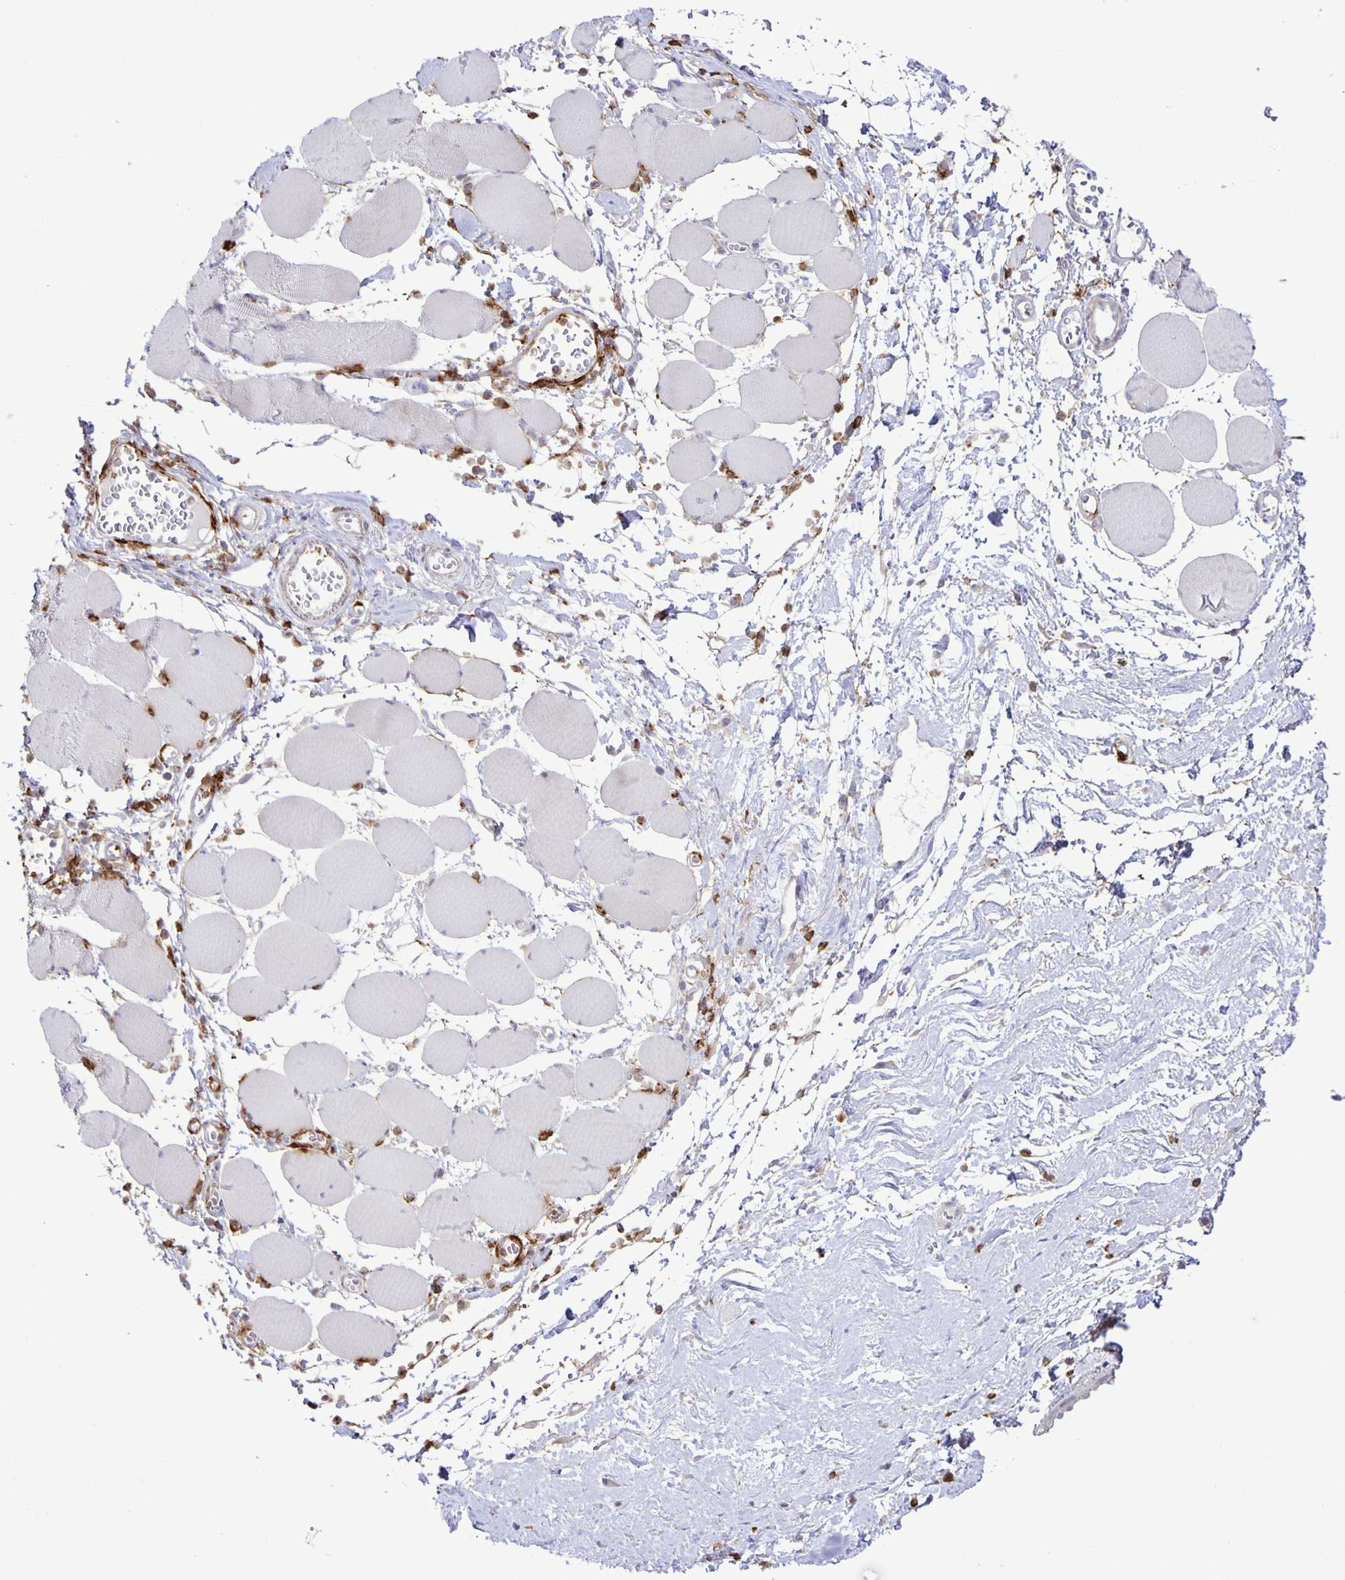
{"staining": {"intensity": "negative", "quantity": "none", "location": "none"}, "tissue": "skeletal muscle", "cell_type": "Myocytes", "image_type": "normal", "snomed": [{"axis": "morphology", "description": "Normal tissue, NOS"}, {"axis": "topography", "description": "Skeletal muscle"}], "caption": "High magnification brightfield microscopy of normal skeletal muscle stained with DAB (3,3'-diaminobenzidine) (brown) and counterstained with hematoxylin (blue): myocytes show no significant staining. (DAB IHC visualized using brightfield microscopy, high magnification).", "gene": "ADCK1", "patient": {"sex": "female", "age": 75}}